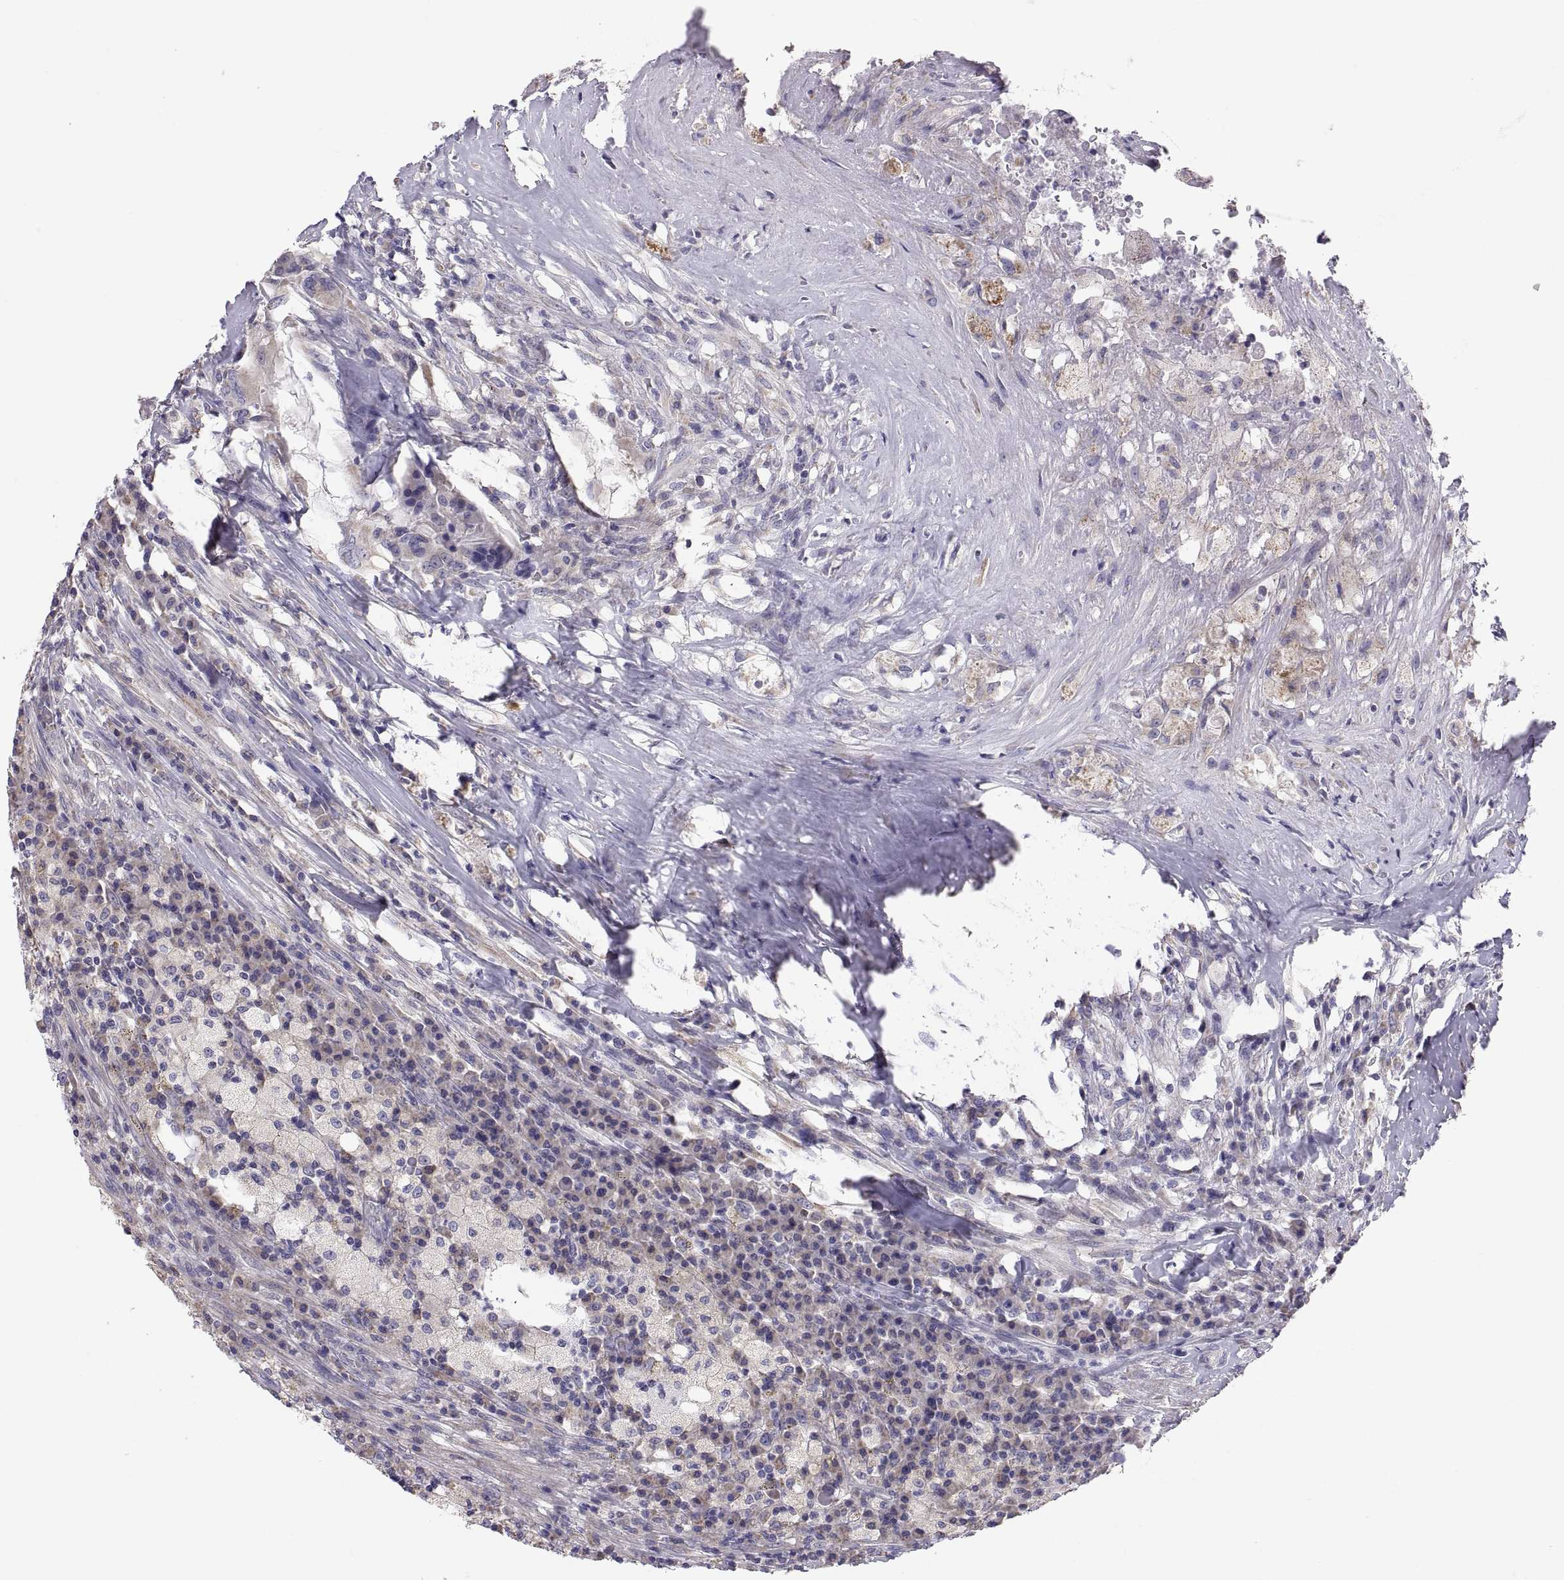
{"staining": {"intensity": "negative", "quantity": "none", "location": "none"}, "tissue": "testis cancer", "cell_type": "Tumor cells", "image_type": "cancer", "snomed": [{"axis": "morphology", "description": "Necrosis, NOS"}, {"axis": "morphology", "description": "Carcinoma, Embryonal, NOS"}, {"axis": "topography", "description": "Testis"}], "caption": "Immunohistochemistry (IHC) histopathology image of neoplastic tissue: human testis cancer (embryonal carcinoma) stained with DAB reveals no significant protein staining in tumor cells. (DAB (3,3'-diaminobenzidine) IHC with hematoxylin counter stain).", "gene": "TNNC1", "patient": {"sex": "male", "age": 19}}